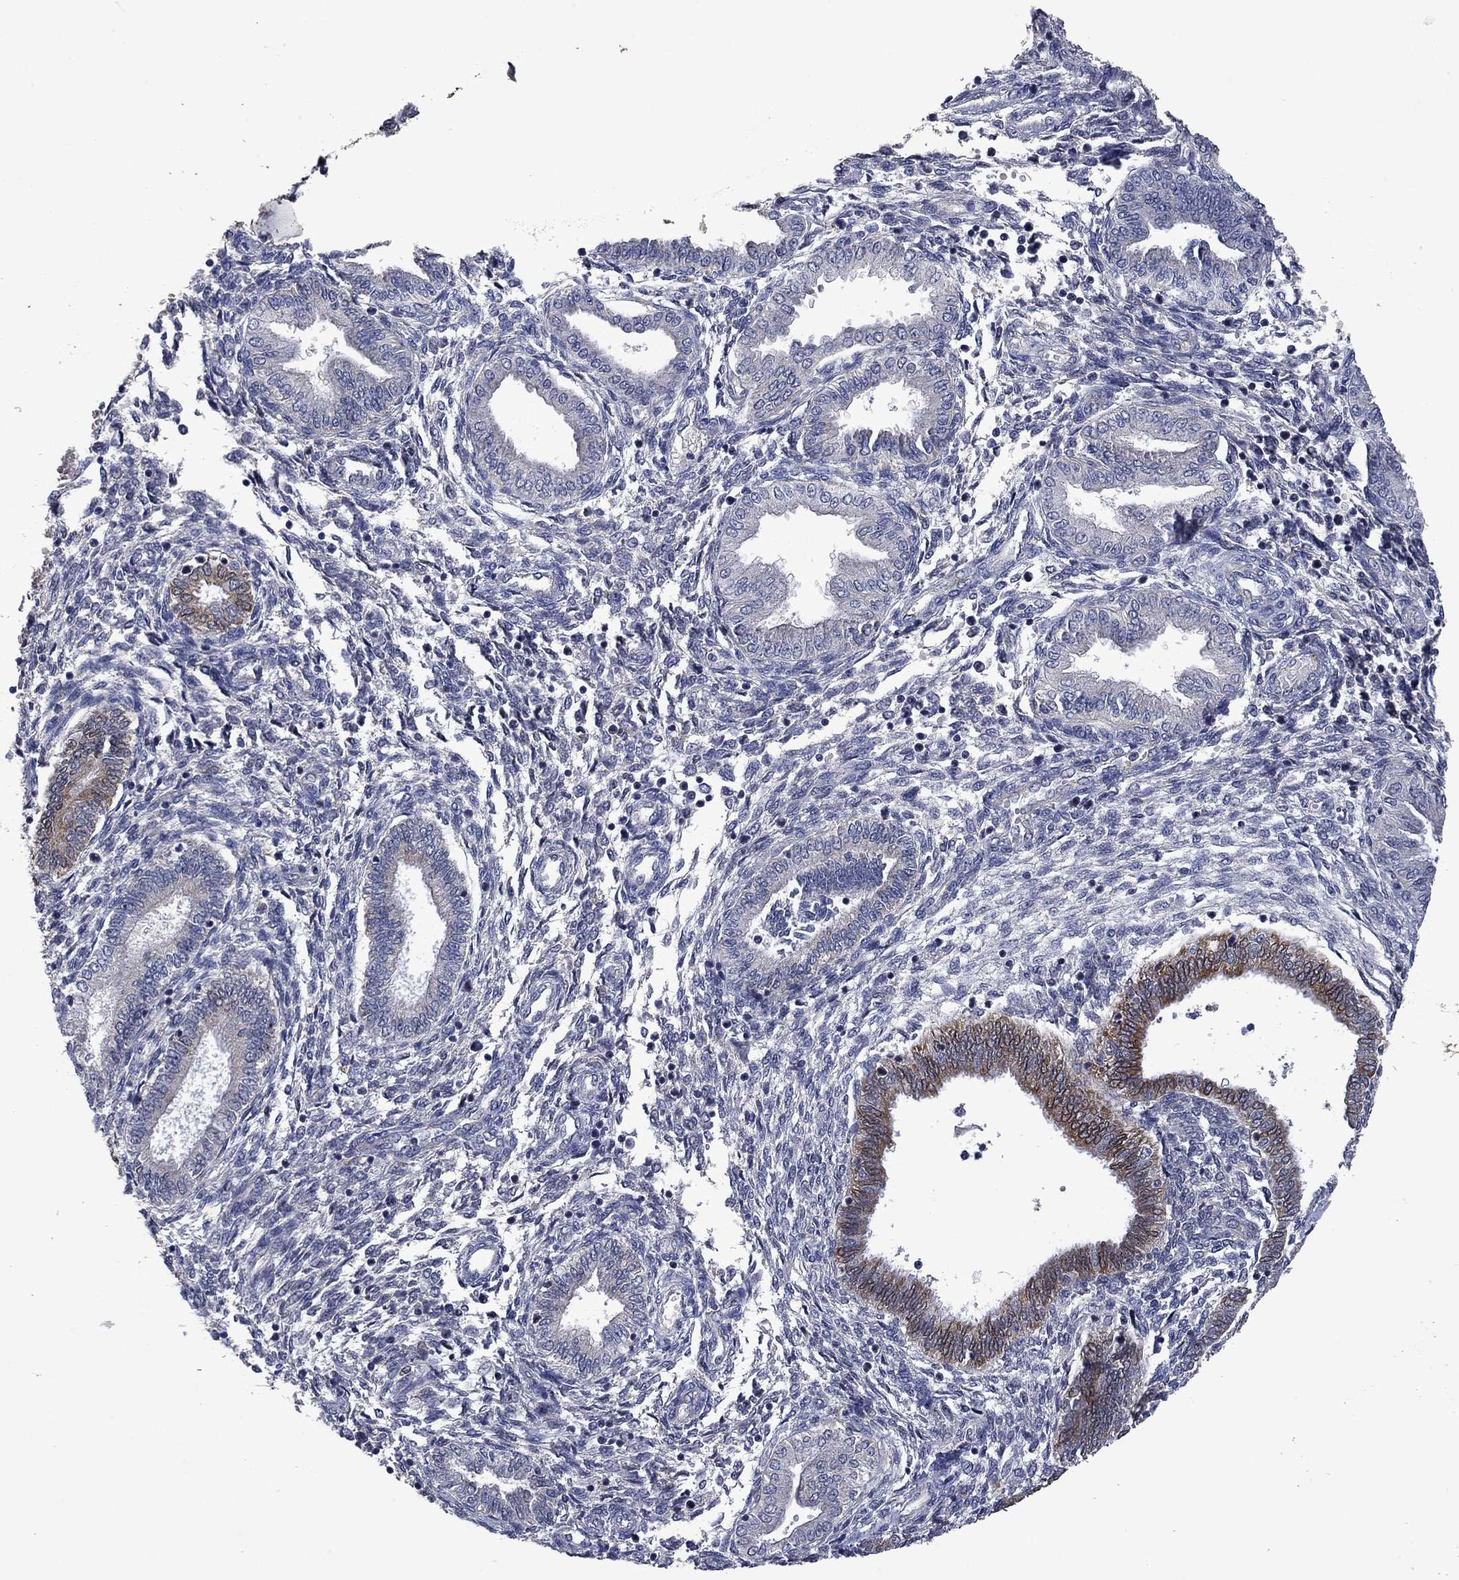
{"staining": {"intensity": "negative", "quantity": "none", "location": "none"}, "tissue": "endometrium", "cell_type": "Cells in endometrial stroma", "image_type": "normal", "snomed": [{"axis": "morphology", "description": "Normal tissue, NOS"}, {"axis": "topography", "description": "Endometrium"}], "caption": "There is no significant staining in cells in endometrial stroma of endometrium. (DAB (3,3'-diaminobenzidine) immunohistochemistry (IHC) visualized using brightfield microscopy, high magnification).", "gene": "PHKA1", "patient": {"sex": "female", "age": 42}}